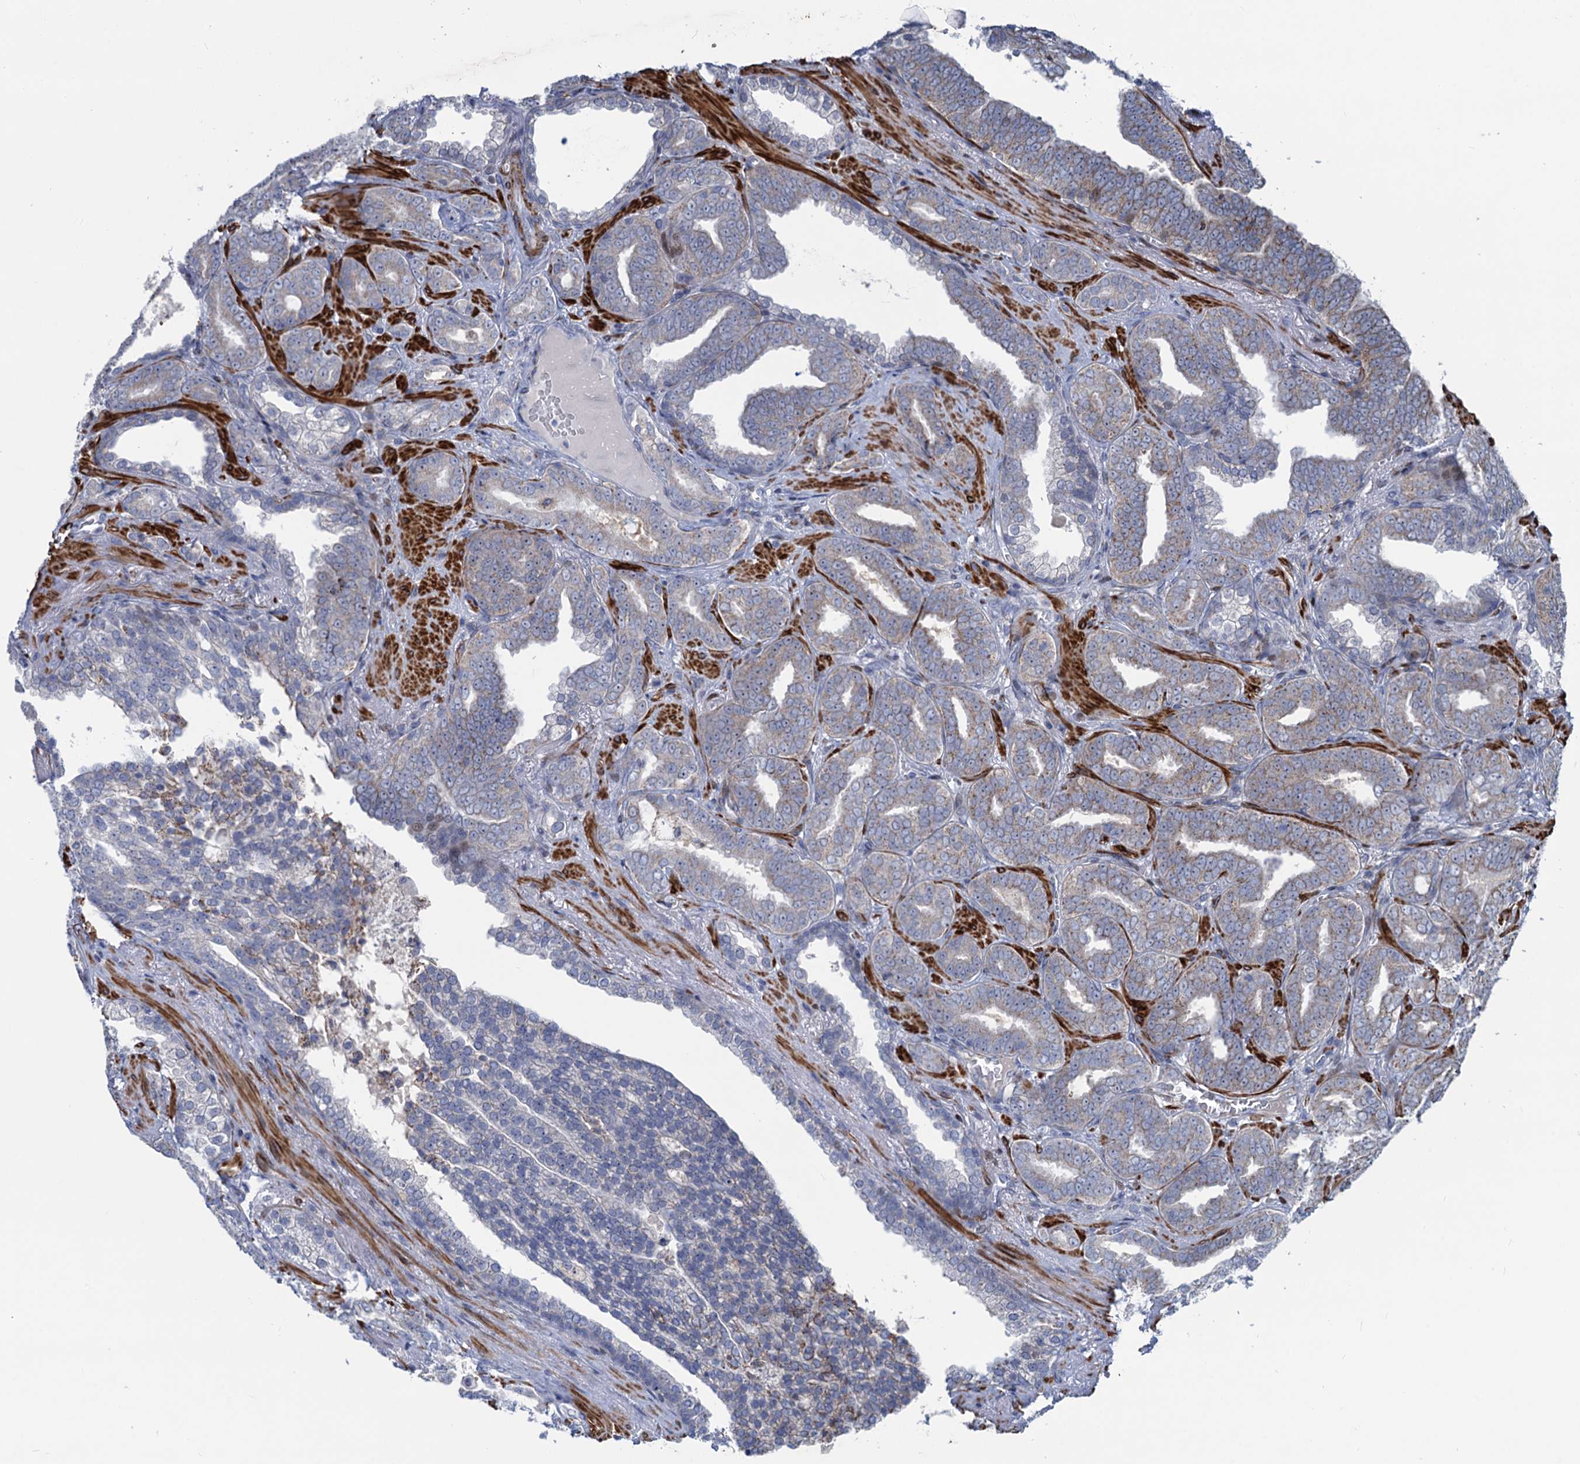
{"staining": {"intensity": "moderate", "quantity": "25%-75%", "location": "cytoplasmic/membranous"}, "tissue": "prostate cancer", "cell_type": "Tumor cells", "image_type": "cancer", "snomed": [{"axis": "morphology", "description": "Adenocarcinoma, High grade"}, {"axis": "topography", "description": "Prostate and seminal vesicle, NOS"}], "caption": "High-grade adenocarcinoma (prostate) tissue exhibits moderate cytoplasmic/membranous staining in approximately 25%-75% of tumor cells, visualized by immunohistochemistry.", "gene": "ESYT3", "patient": {"sex": "male", "age": 67}}